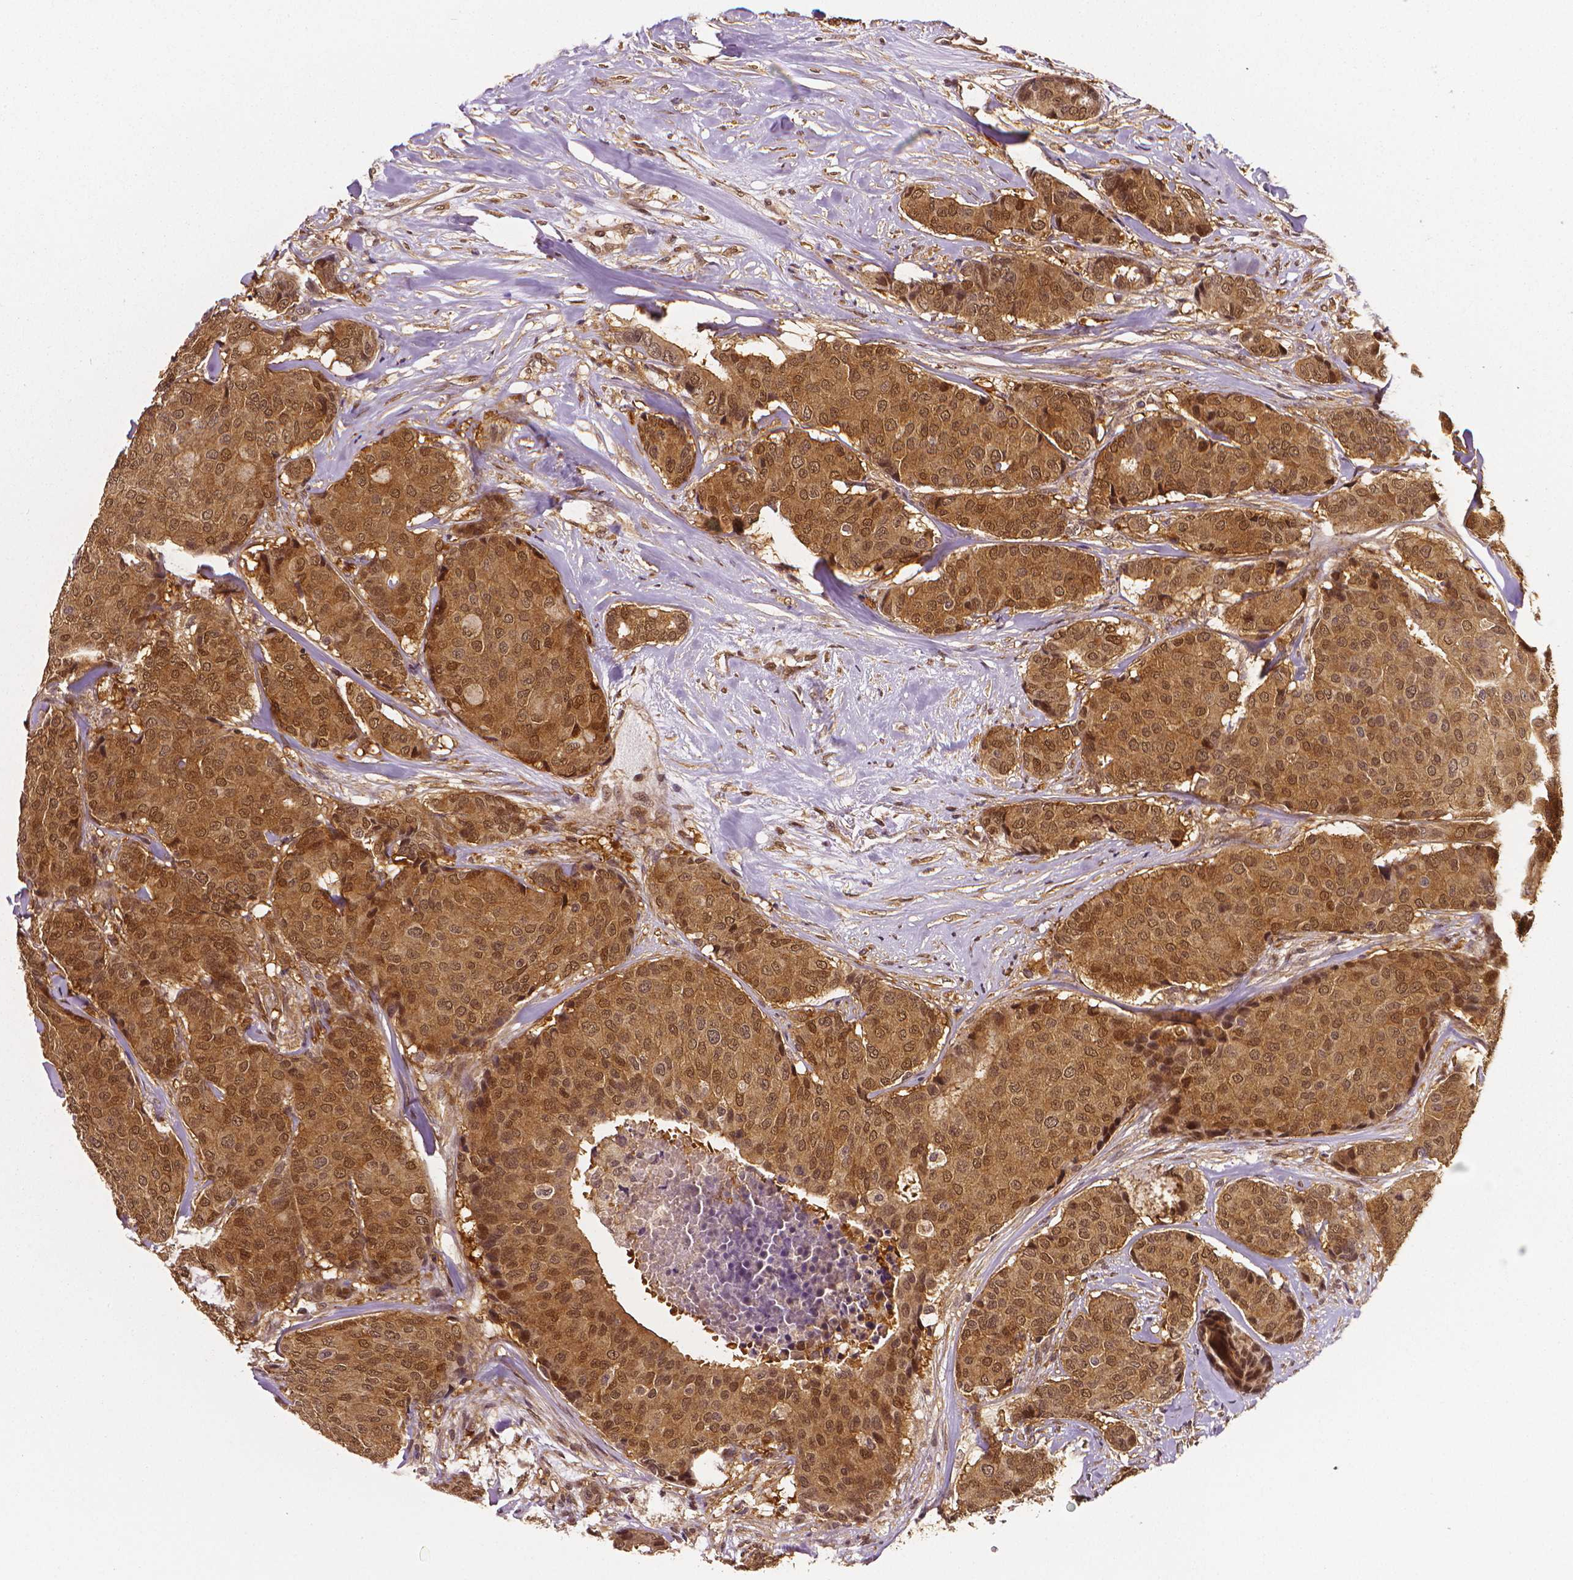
{"staining": {"intensity": "moderate", "quantity": ">75%", "location": "cytoplasmic/membranous,nuclear"}, "tissue": "breast cancer", "cell_type": "Tumor cells", "image_type": "cancer", "snomed": [{"axis": "morphology", "description": "Duct carcinoma"}, {"axis": "topography", "description": "Breast"}], "caption": "Infiltrating ductal carcinoma (breast) stained for a protein demonstrates moderate cytoplasmic/membranous and nuclear positivity in tumor cells.", "gene": "STAT3", "patient": {"sex": "female", "age": 75}}